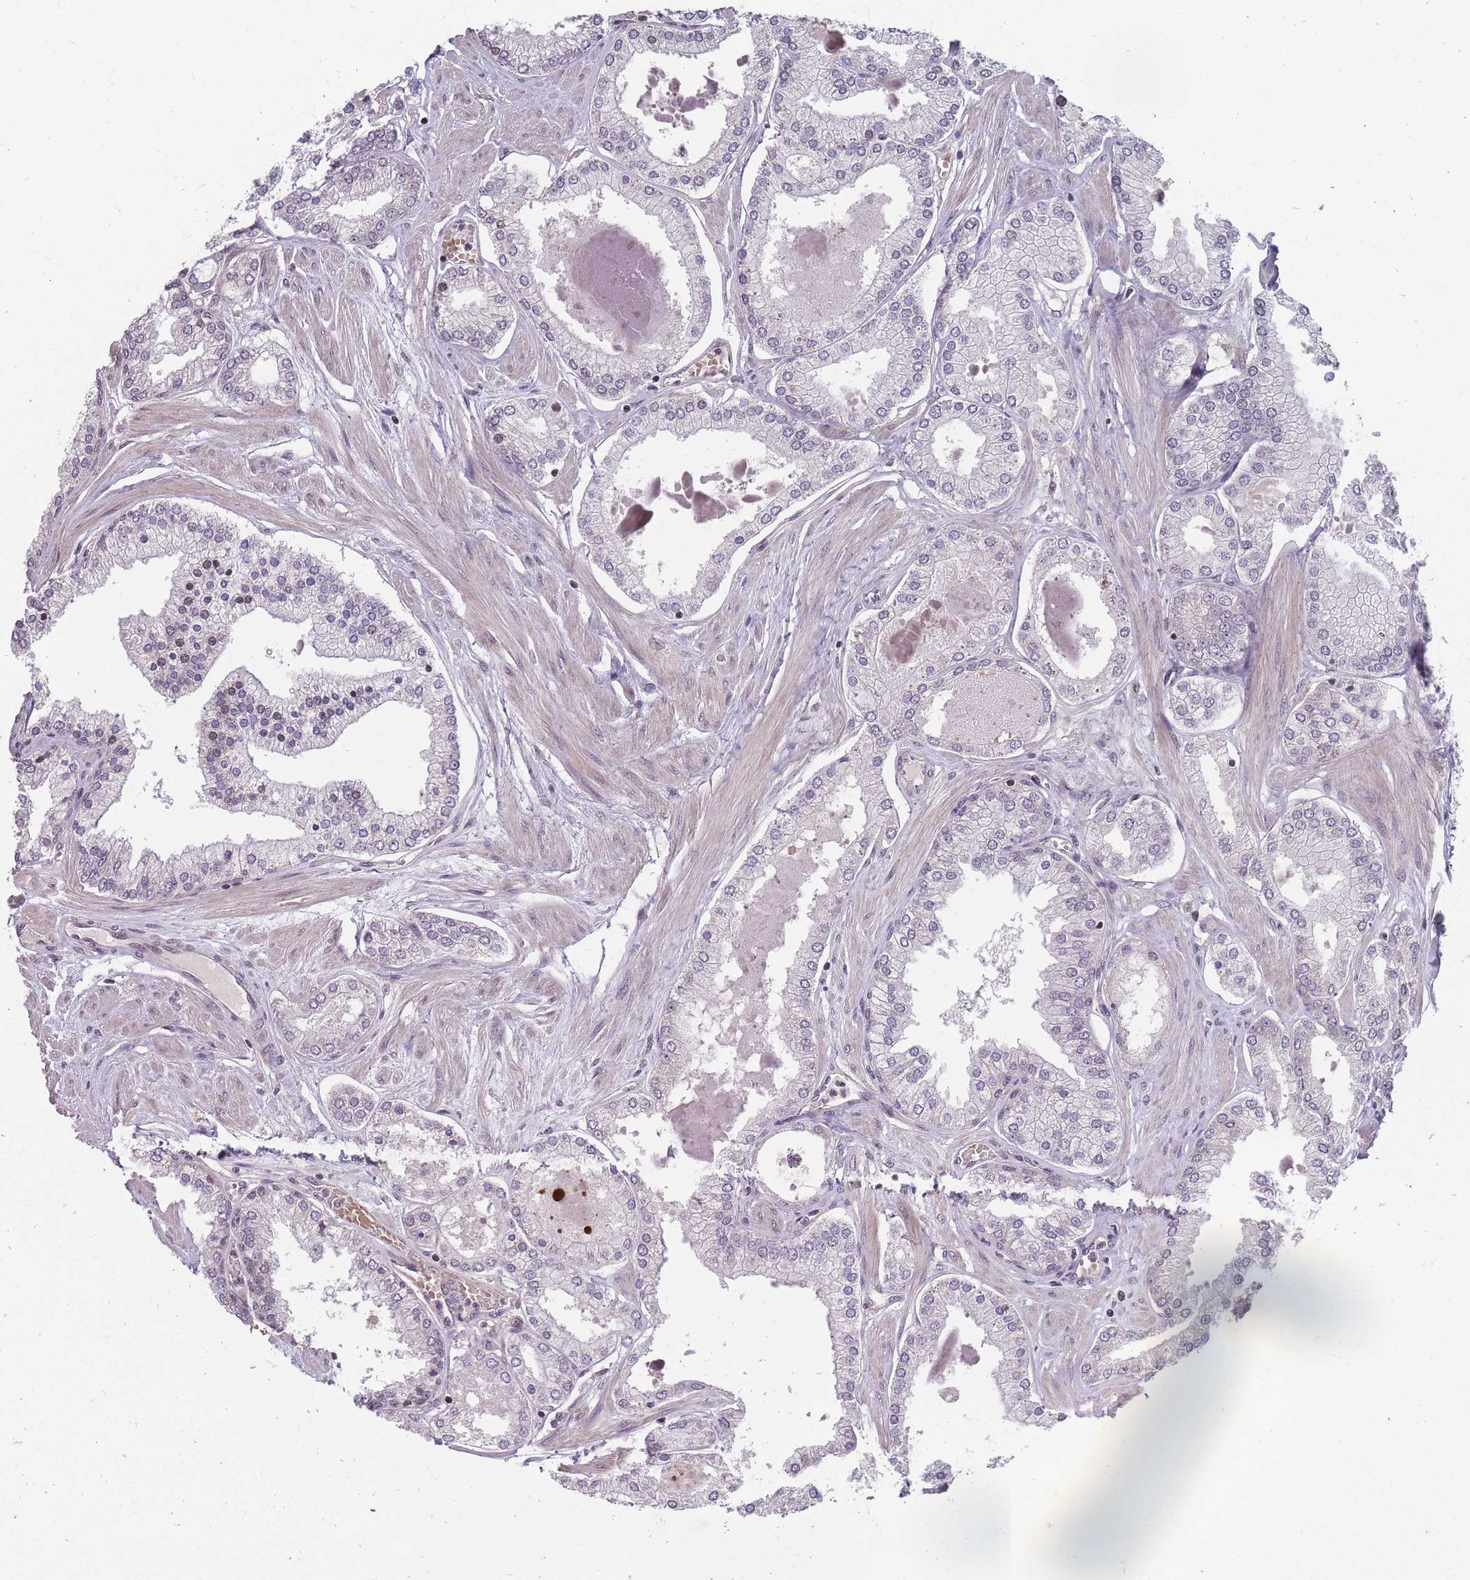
{"staining": {"intensity": "negative", "quantity": "none", "location": "none"}, "tissue": "prostate cancer", "cell_type": "Tumor cells", "image_type": "cancer", "snomed": [{"axis": "morphology", "description": "Adenocarcinoma, Low grade"}, {"axis": "topography", "description": "Prostate"}], "caption": "This is a micrograph of immunohistochemistry (IHC) staining of low-grade adenocarcinoma (prostate), which shows no expression in tumor cells.", "gene": "GGT5", "patient": {"sex": "male", "age": 42}}